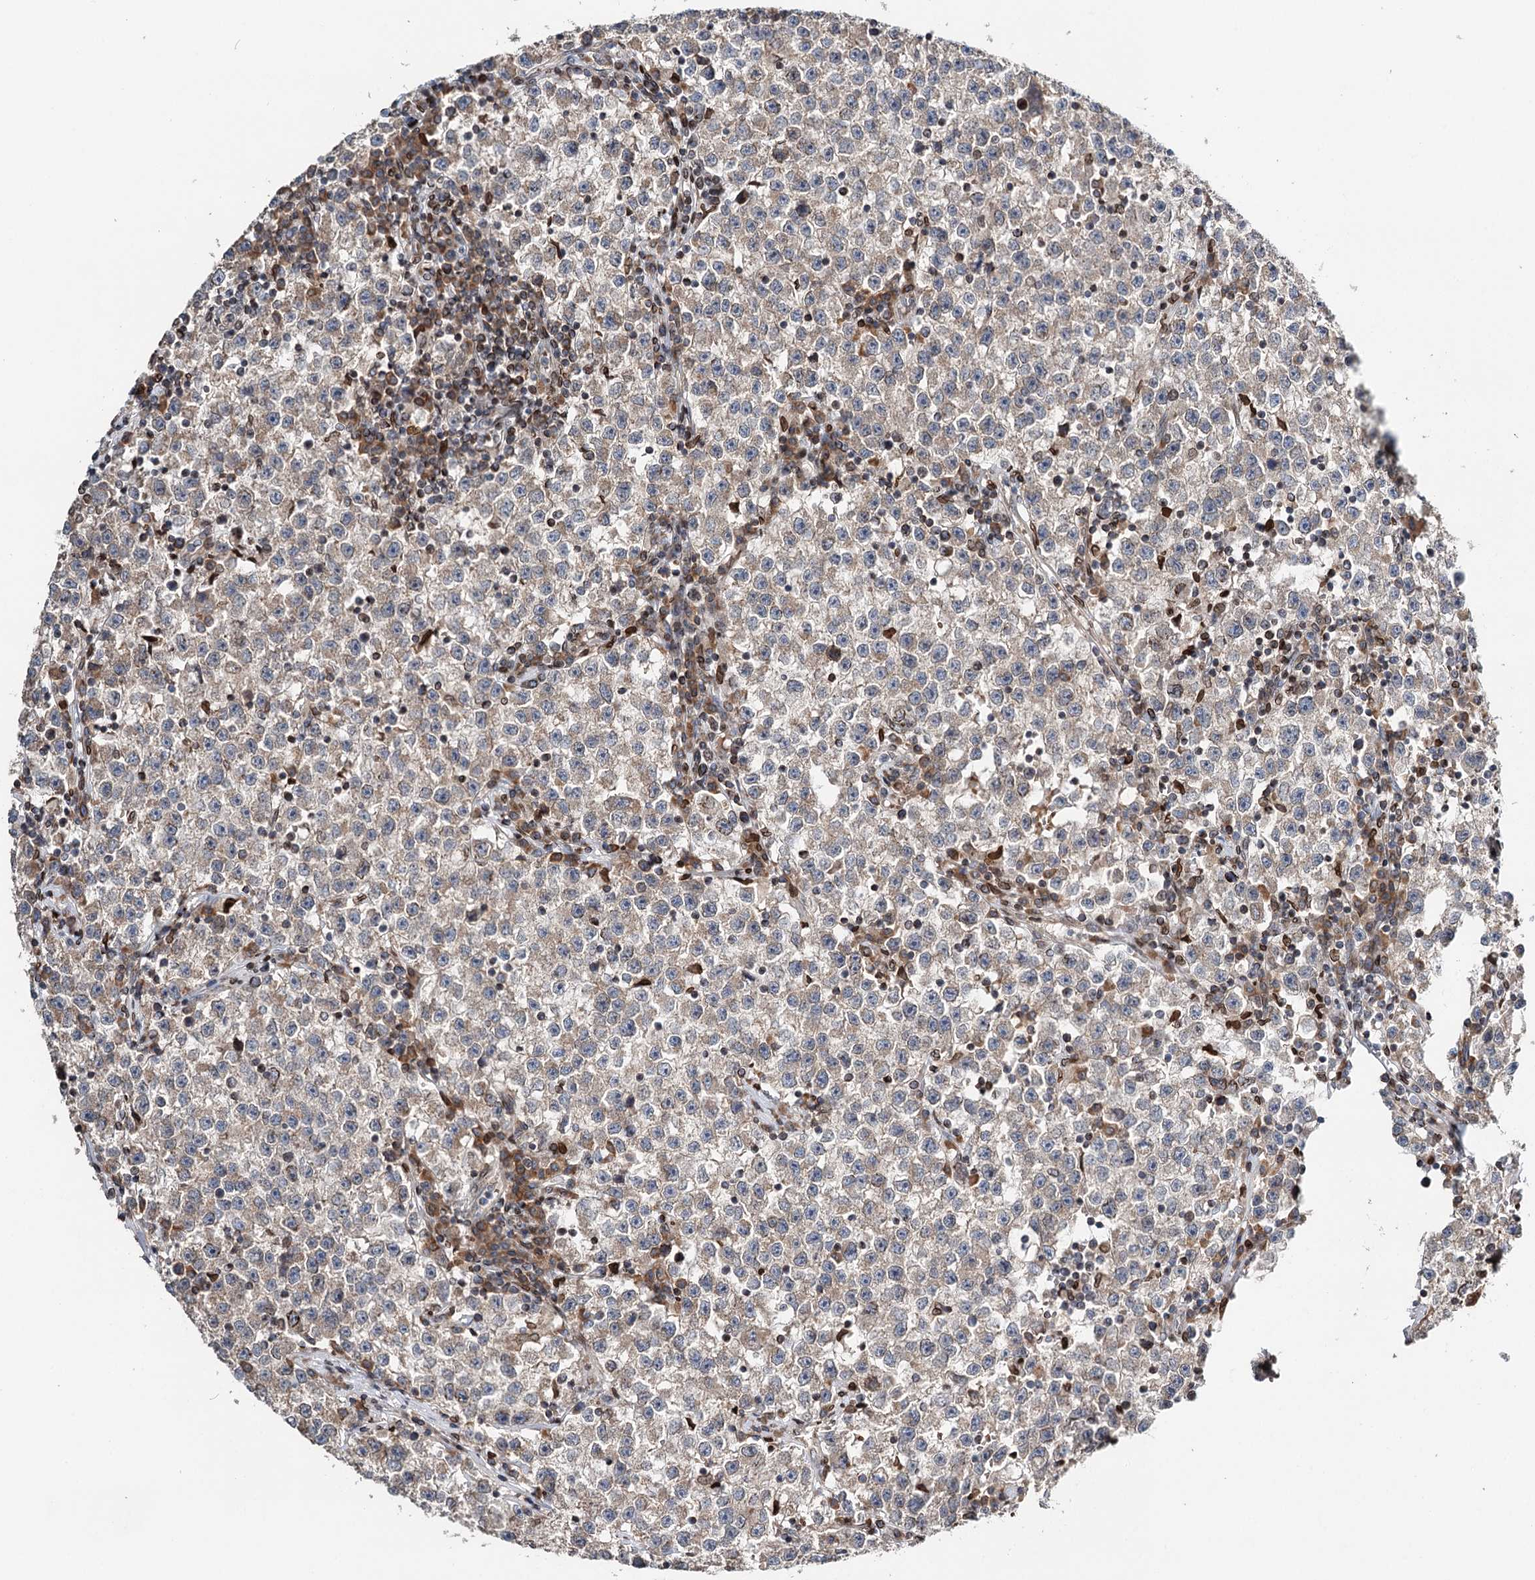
{"staining": {"intensity": "weak", "quantity": ">75%", "location": "cytoplasmic/membranous"}, "tissue": "testis cancer", "cell_type": "Tumor cells", "image_type": "cancer", "snomed": [{"axis": "morphology", "description": "Seminoma, NOS"}, {"axis": "topography", "description": "Testis"}], "caption": "An image of testis cancer stained for a protein reveals weak cytoplasmic/membranous brown staining in tumor cells.", "gene": "CFAP46", "patient": {"sex": "male", "age": 22}}